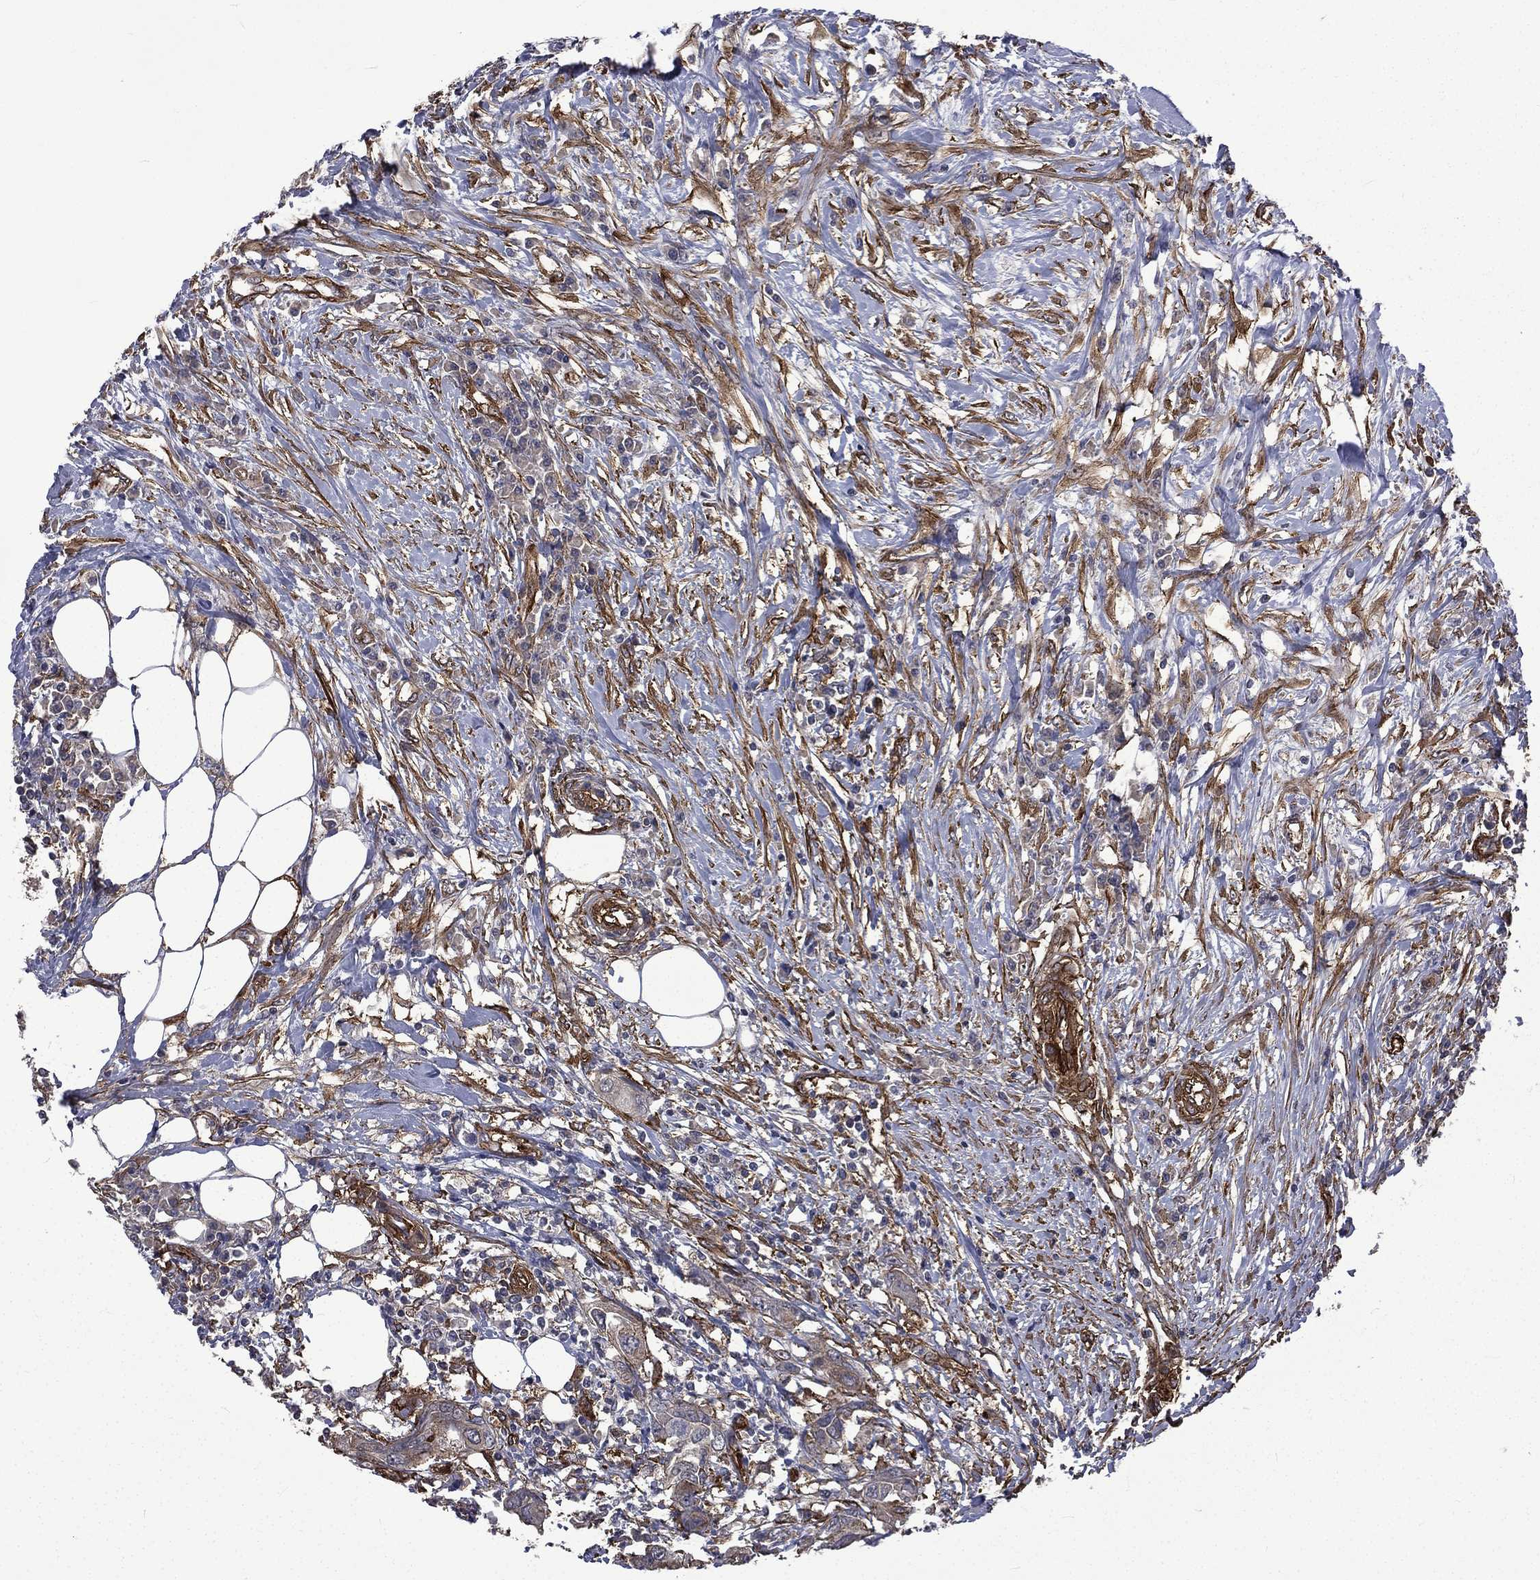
{"staining": {"intensity": "weak", "quantity": "25%-75%", "location": "cytoplasmic/membranous"}, "tissue": "urothelial cancer", "cell_type": "Tumor cells", "image_type": "cancer", "snomed": [{"axis": "morphology", "description": "Urothelial carcinoma, NOS"}, {"axis": "morphology", "description": "Urothelial carcinoma, High grade"}, {"axis": "topography", "description": "Urinary bladder"}], "caption": "Immunohistochemical staining of high-grade urothelial carcinoma shows low levels of weak cytoplasmic/membranous protein positivity in about 25%-75% of tumor cells. The protein is shown in brown color, while the nuclei are stained blue.", "gene": "PPFIBP1", "patient": {"sex": "male", "age": 63}}